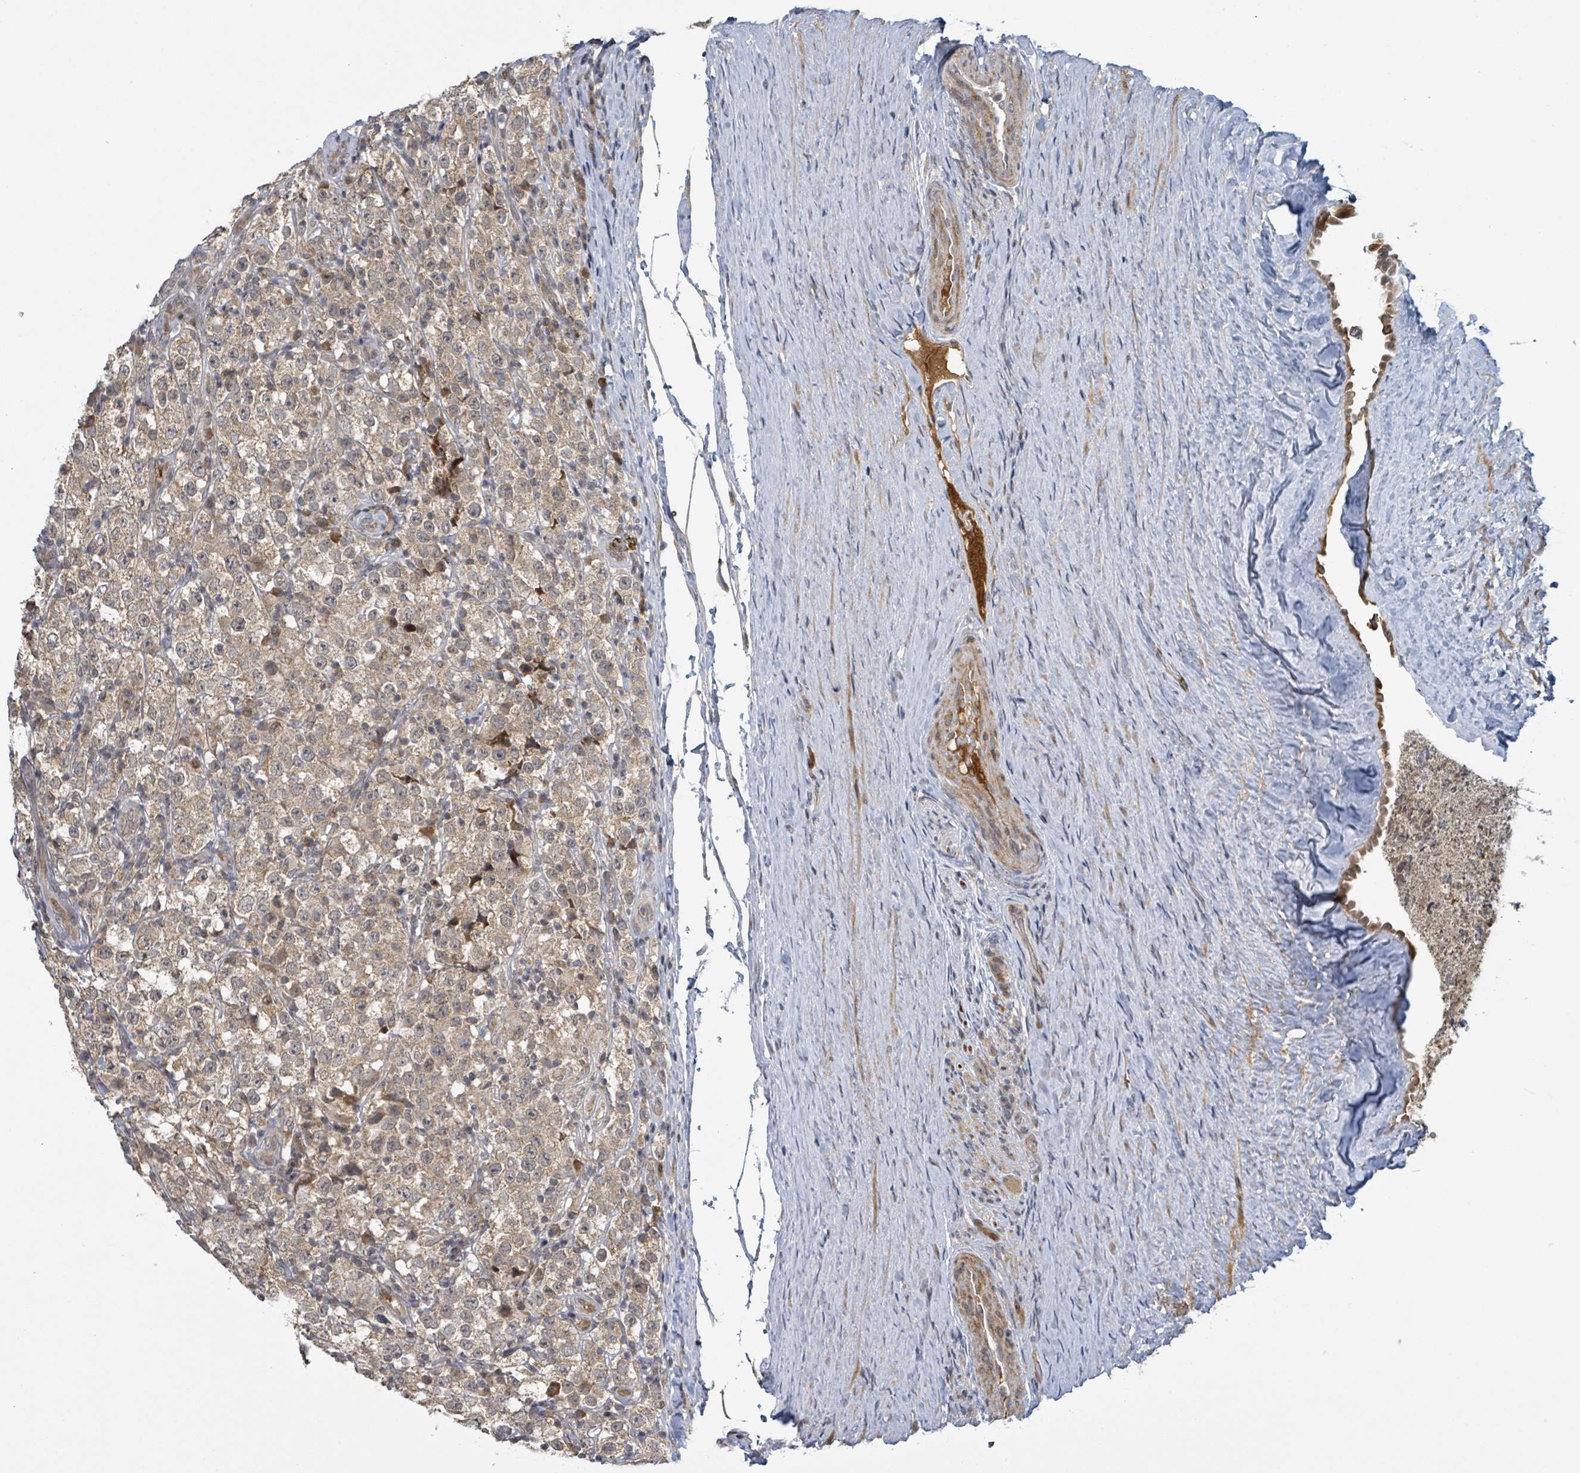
{"staining": {"intensity": "weak", "quantity": ">75%", "location": "cytoplasmic/membranous"}, "tissue": "testis cancer", "cell_type": "Tumor cells", "image_type": "cancer", "snomed": [{"axis": "morphology", "description": "Seminoma, NOS"}, {"axis": "morphology", "description": "Carcinoma, Embryonal, NOS"}, {"axis": "topography", "description": "Testis"}], "caption": "There is low levels of weak cytoplasmic/membranous expression in tumor cells of testis cancer, as demonstrated by immunohistochemical staining (brown color).", "gene": "ITGA11", "patient": {"sex": "male", "age": 41}}